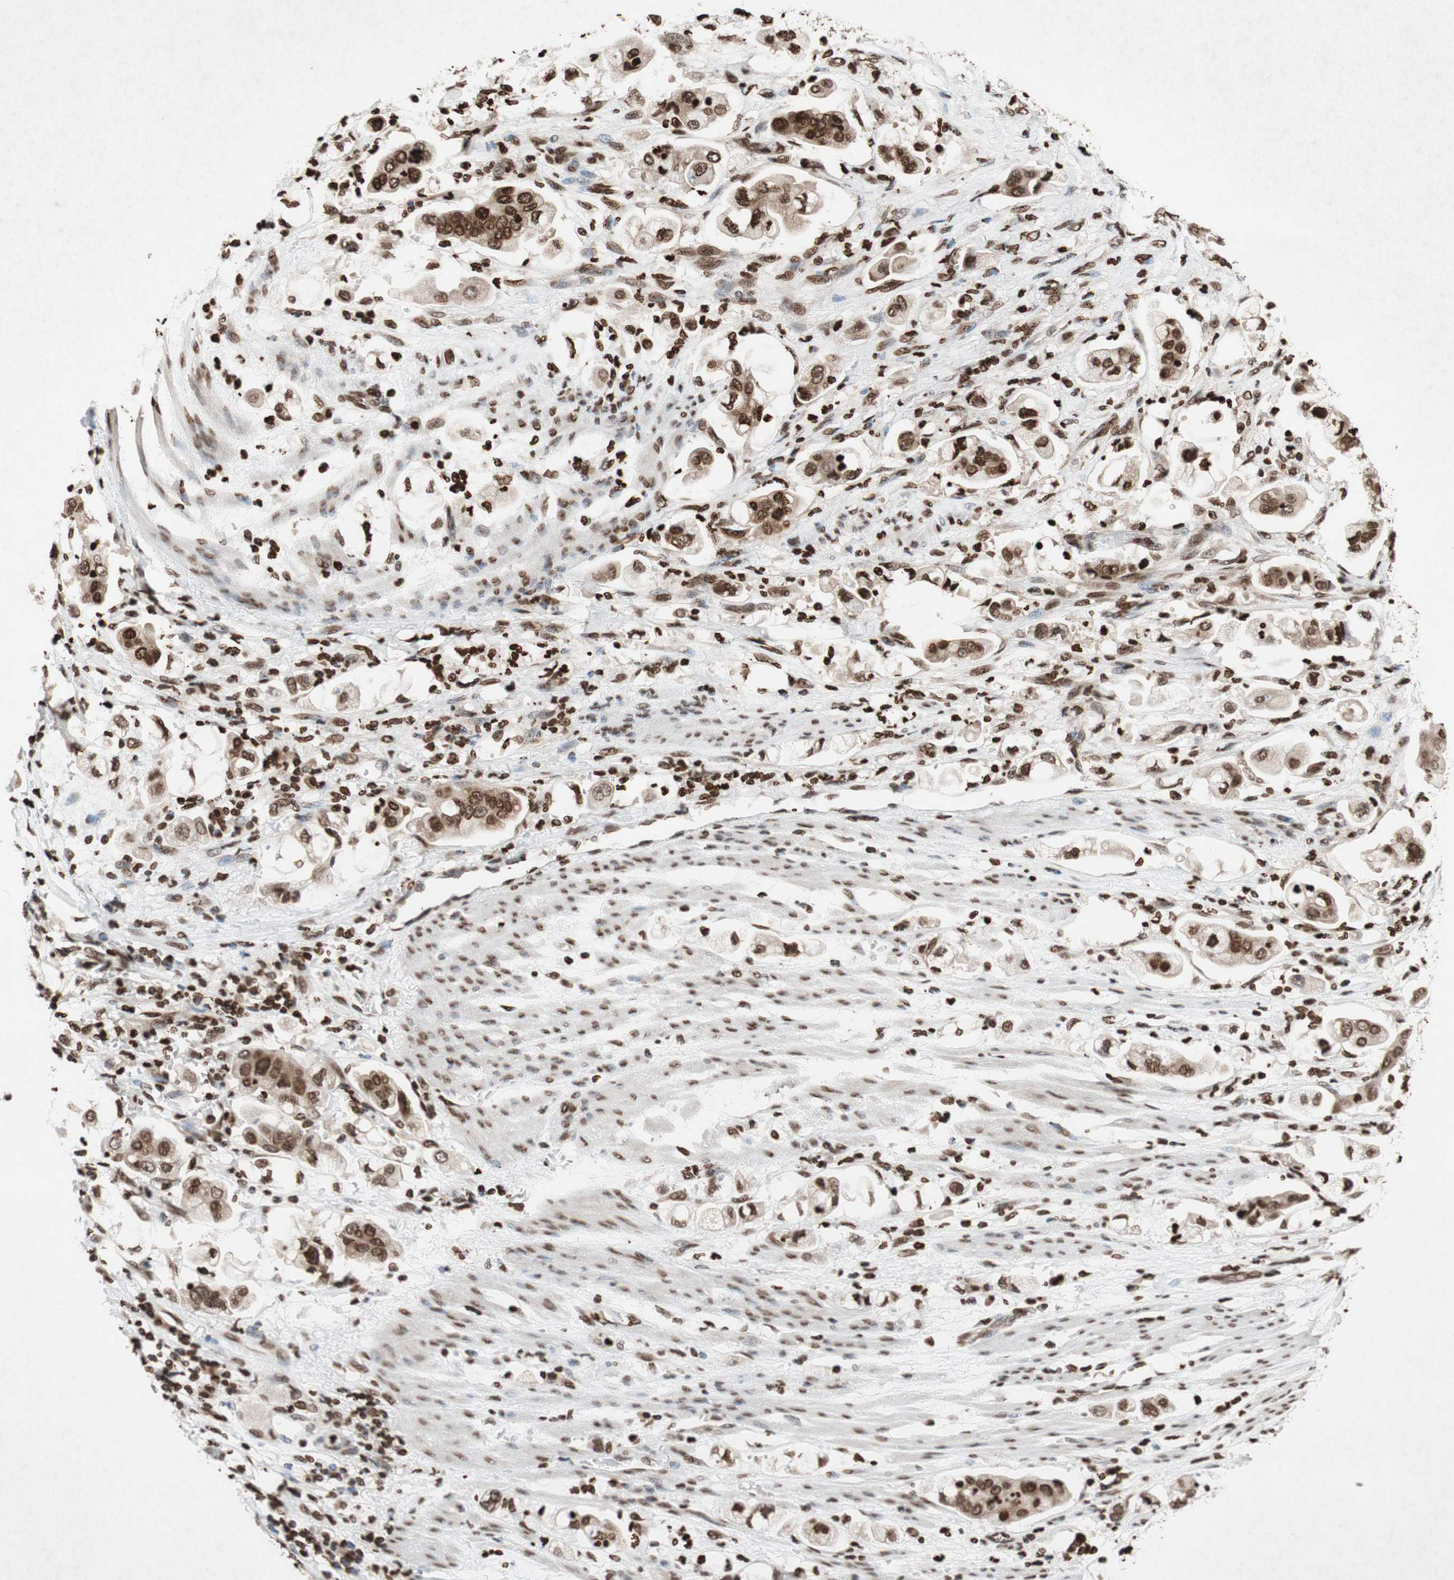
{"staining": {"intensity": "moderate", "quantity": ">75%", "location": "nuclear"}, "tissue": "stomach cancer", "cell_type": "Tumor cells", "image_type": "cancer", "snomed": [{"axis": "morphology", "description": "Adenocarcinoma, NOS"}, {"axis": "topography", "description": "Stomach"}], "caption": "Brown immunohistochemical staining in human adenocarcinoma (stomach) exhibits moderate nuclear expression in approximately >75% of tumor cells.", "gene": "NCOA3", "patient": {"sex": "male", "age": 62}}